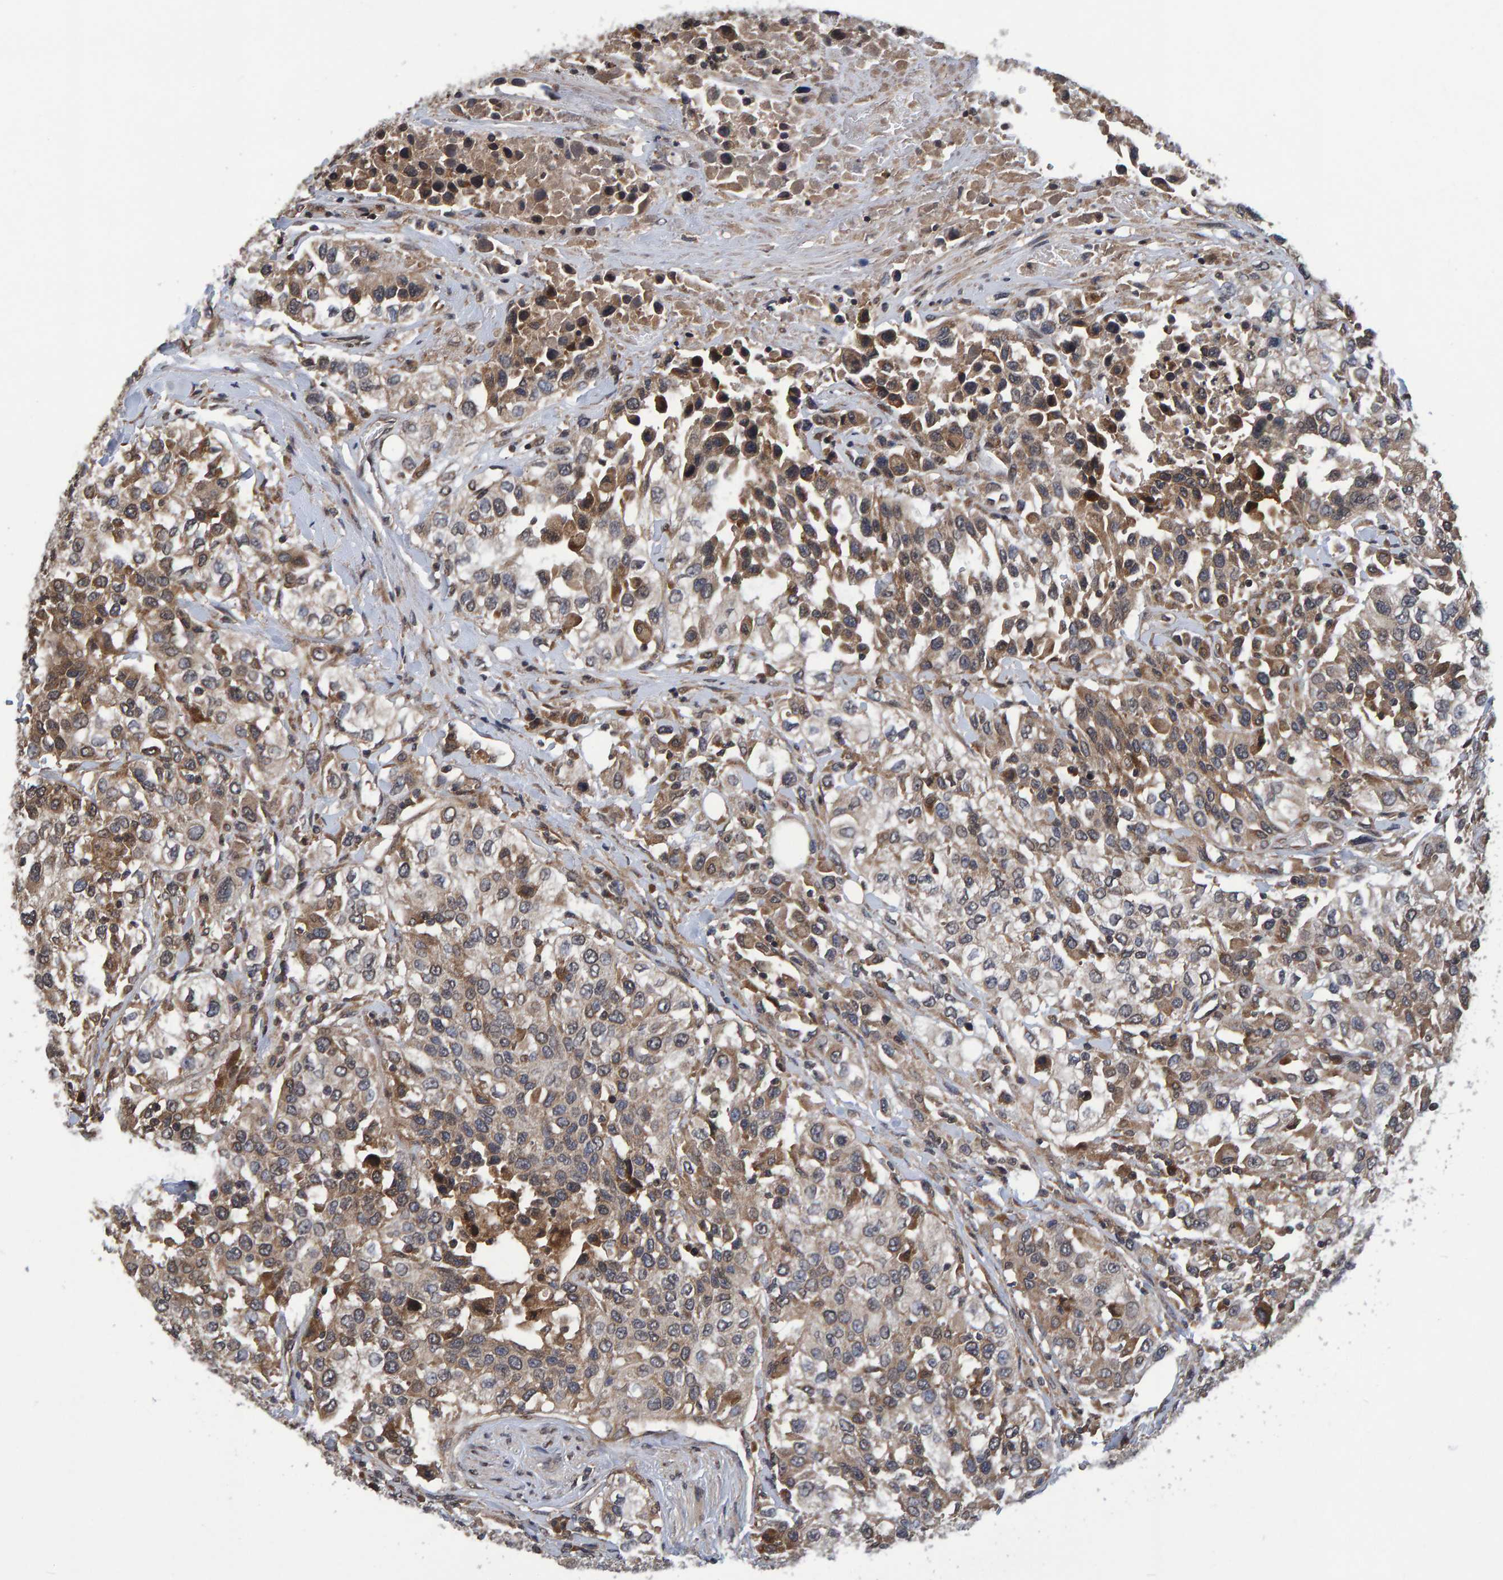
{"staining": {"intensity": "moderate", "quantity": ">75%", "location": "cytoplasmic/membranous"}, "tissue": "urothelial cancer", "cell_type": "Tumor cells", "image_type": "cancer", "snomed": [{"axis": "morphology", "description": "Urothelial carcinoma, High grade"}, {"axis": "topography", "description": "Urinary bladder"}], "caption": "Tumor cells exhibit moderate cytoplasmic/membranous staining in approximately >75% of cells in urothelial cancer. (Stains: DAB (3,3'-diaminobenzidine) in brown, nuclei in blue, Microscopy: brightfield microscopy at high magnification).", "gene": "GAB2", "patient": {"sex": "female", "age": 80}}